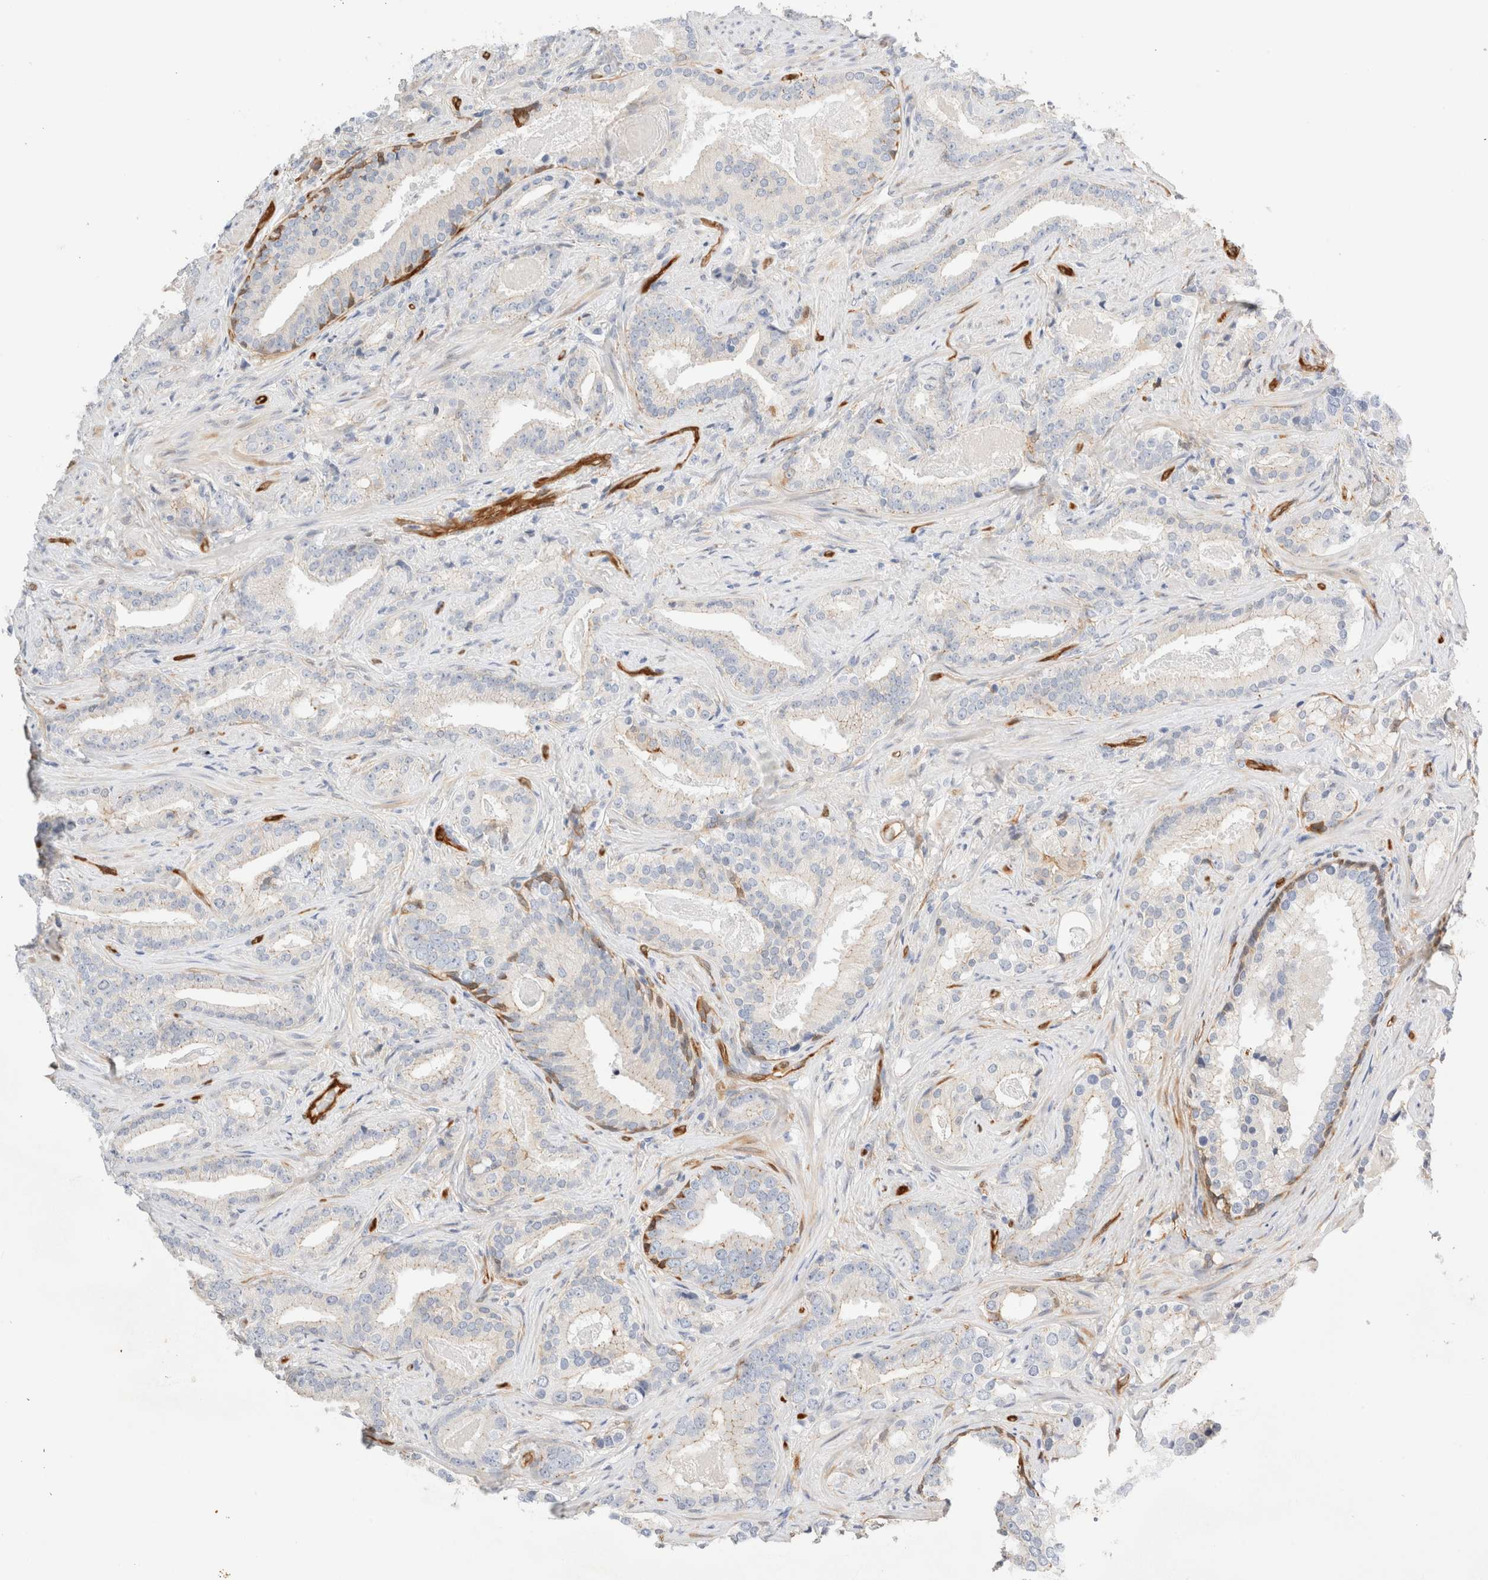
{"staining": {"intensity": "weak", "quantity": "<25%", "location": "cytoplasmic/membranous"}, "tissue": "prostate cancer", "cell_type": "Tumor cells", "image_type": "cancer", "snomed": [{"axis": "morphology", "description": "Adenocarcinoma, Low grade"}, {"axis": "topography", "description": "Prostate"}], "caption": "This micrograph is of prostate adenocarcinoma (low-grade) stained with immunohistochemistry (IHC) to label a protein in brown with the nuclei are counter-stained blue. There is no staining in tumor cells.", "gene": "LMCD1", "patient": {"sex": "male", "age": 67}}